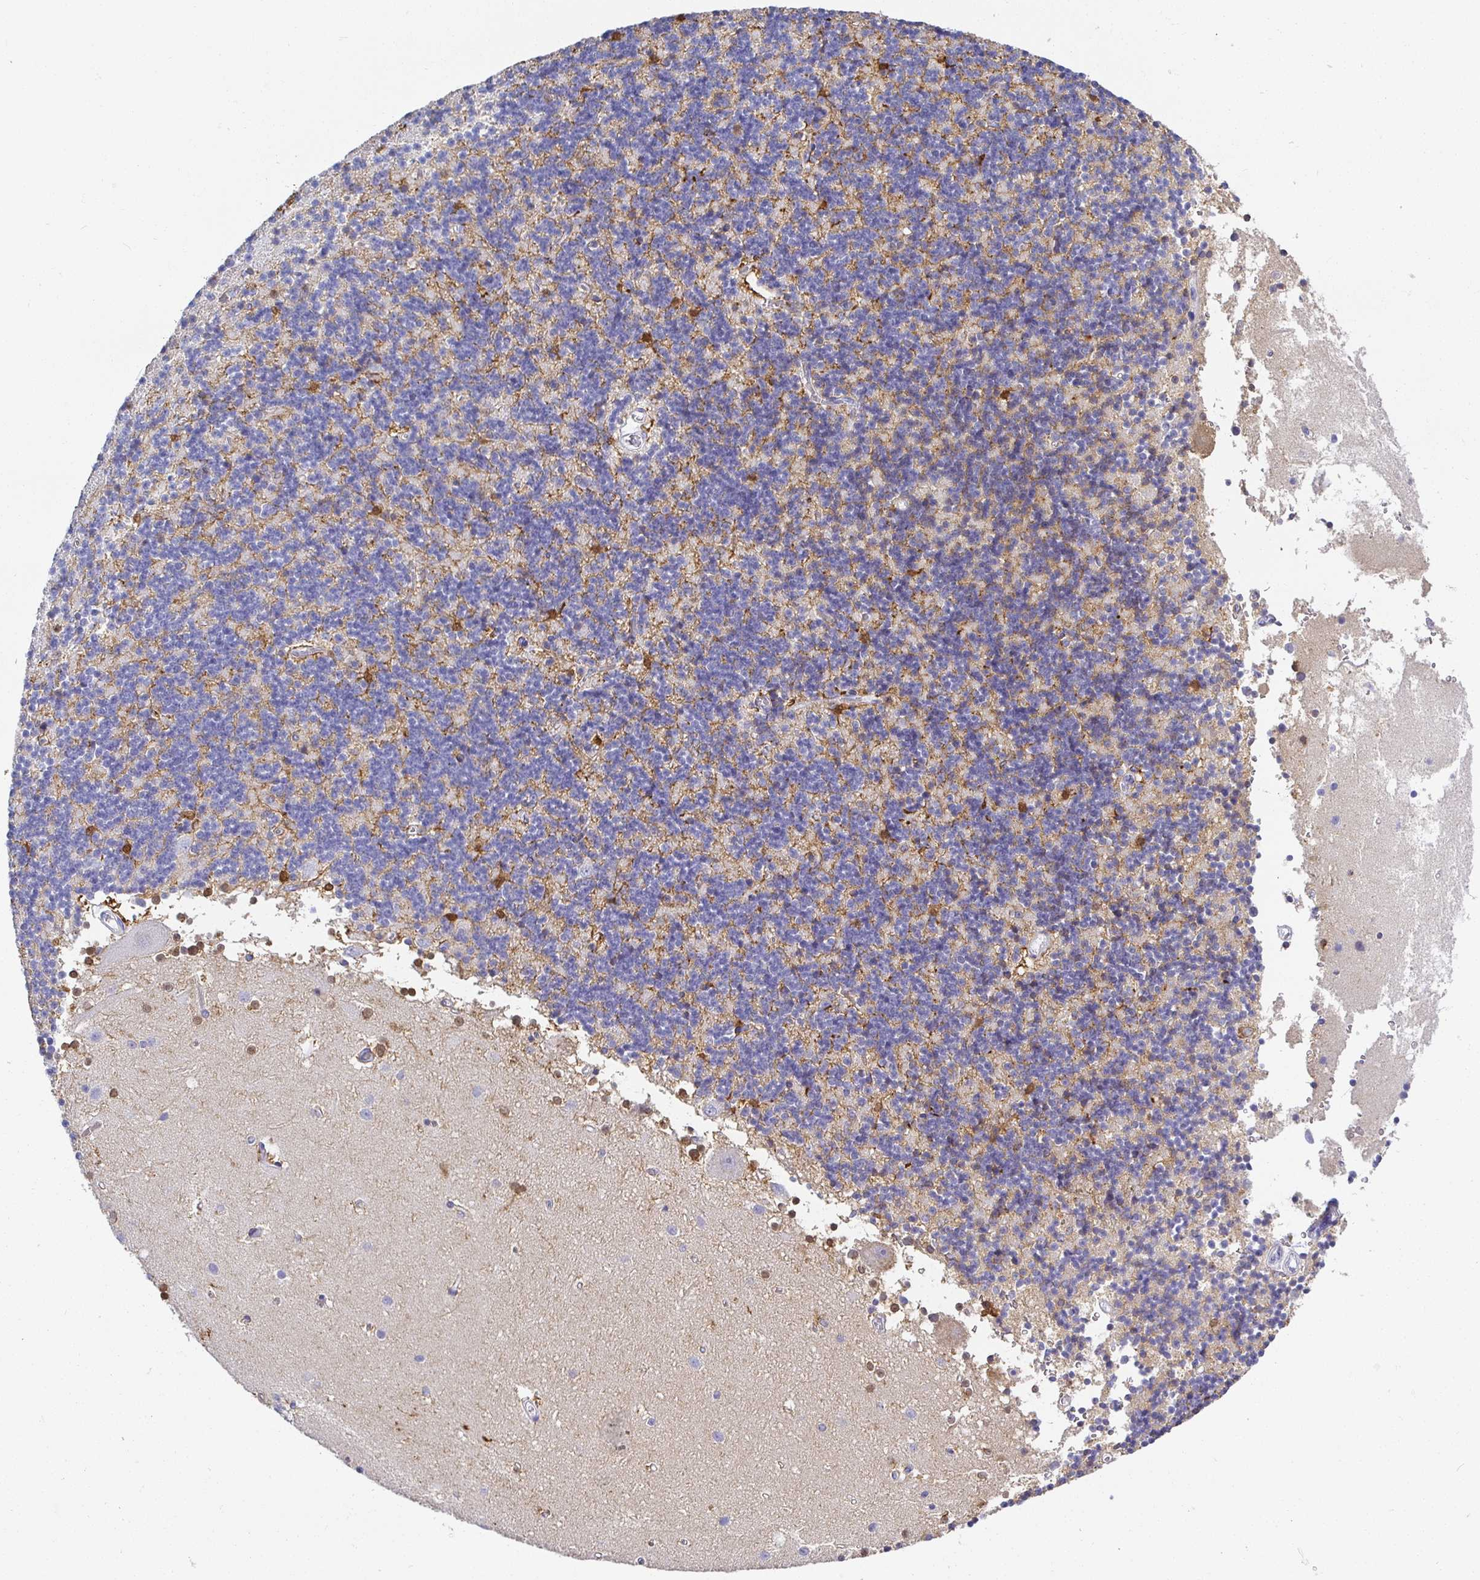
{"staining": {"intensity": "moderate", "quantity": "<25%", "location": "nuclear"}, "tissue": "cerebellum", "cell_type": "Cells in granular layer", "image_type": "normal", "snomed": [{"axis": "morphology", "description": "Normal tissue, NOS"}, {"axis": "topography", "description": "Cerebellum"}], "caption": "Cells in granular layer exhibit low levels of moderate nuclear expression in approximately <25% of cells in normal human cerebellum.", "gene": "TMEM241", "patient": {"sex": "male", "age": 54}}